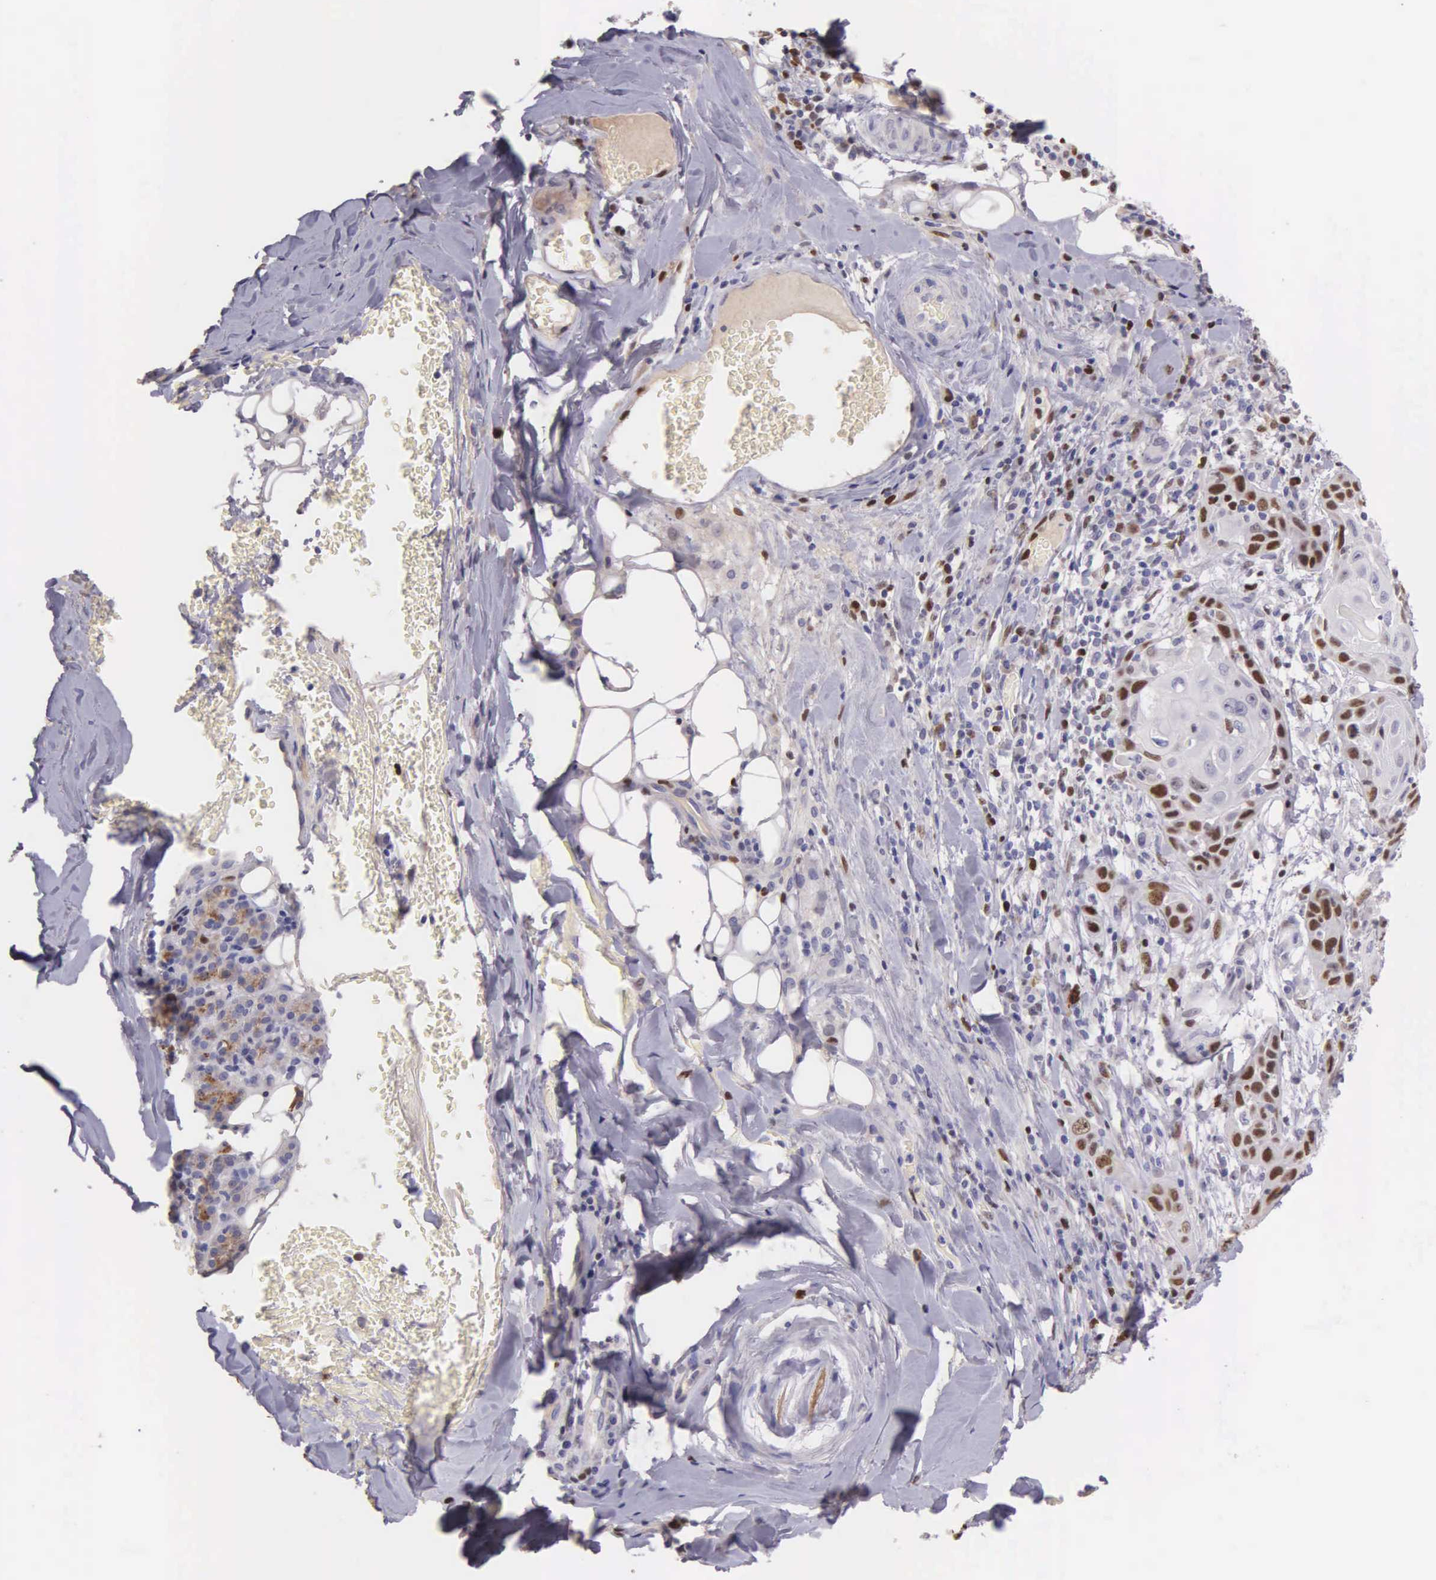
{"staining": {"intensity": "moderate", "quantity": "<25%", "location": "nuclear"}, "tissue": "skin cancer", "cell_type": "Tumor cells", "image_type": "cancer", "snomed": [{"axis": "morphology", "description": "Squamous cell carcinoma, NOS"}, {"axis": "topography", "description": "Skin"}], "caption": "Immunohistochemistry photomicrograph of human skin cancer stained for a protein (brown), which displays low levels of moderate nuclear staining in about <25% of tumor cells.", "gene": "MCM5", "patient": {"sex": "male", "age": 84}}